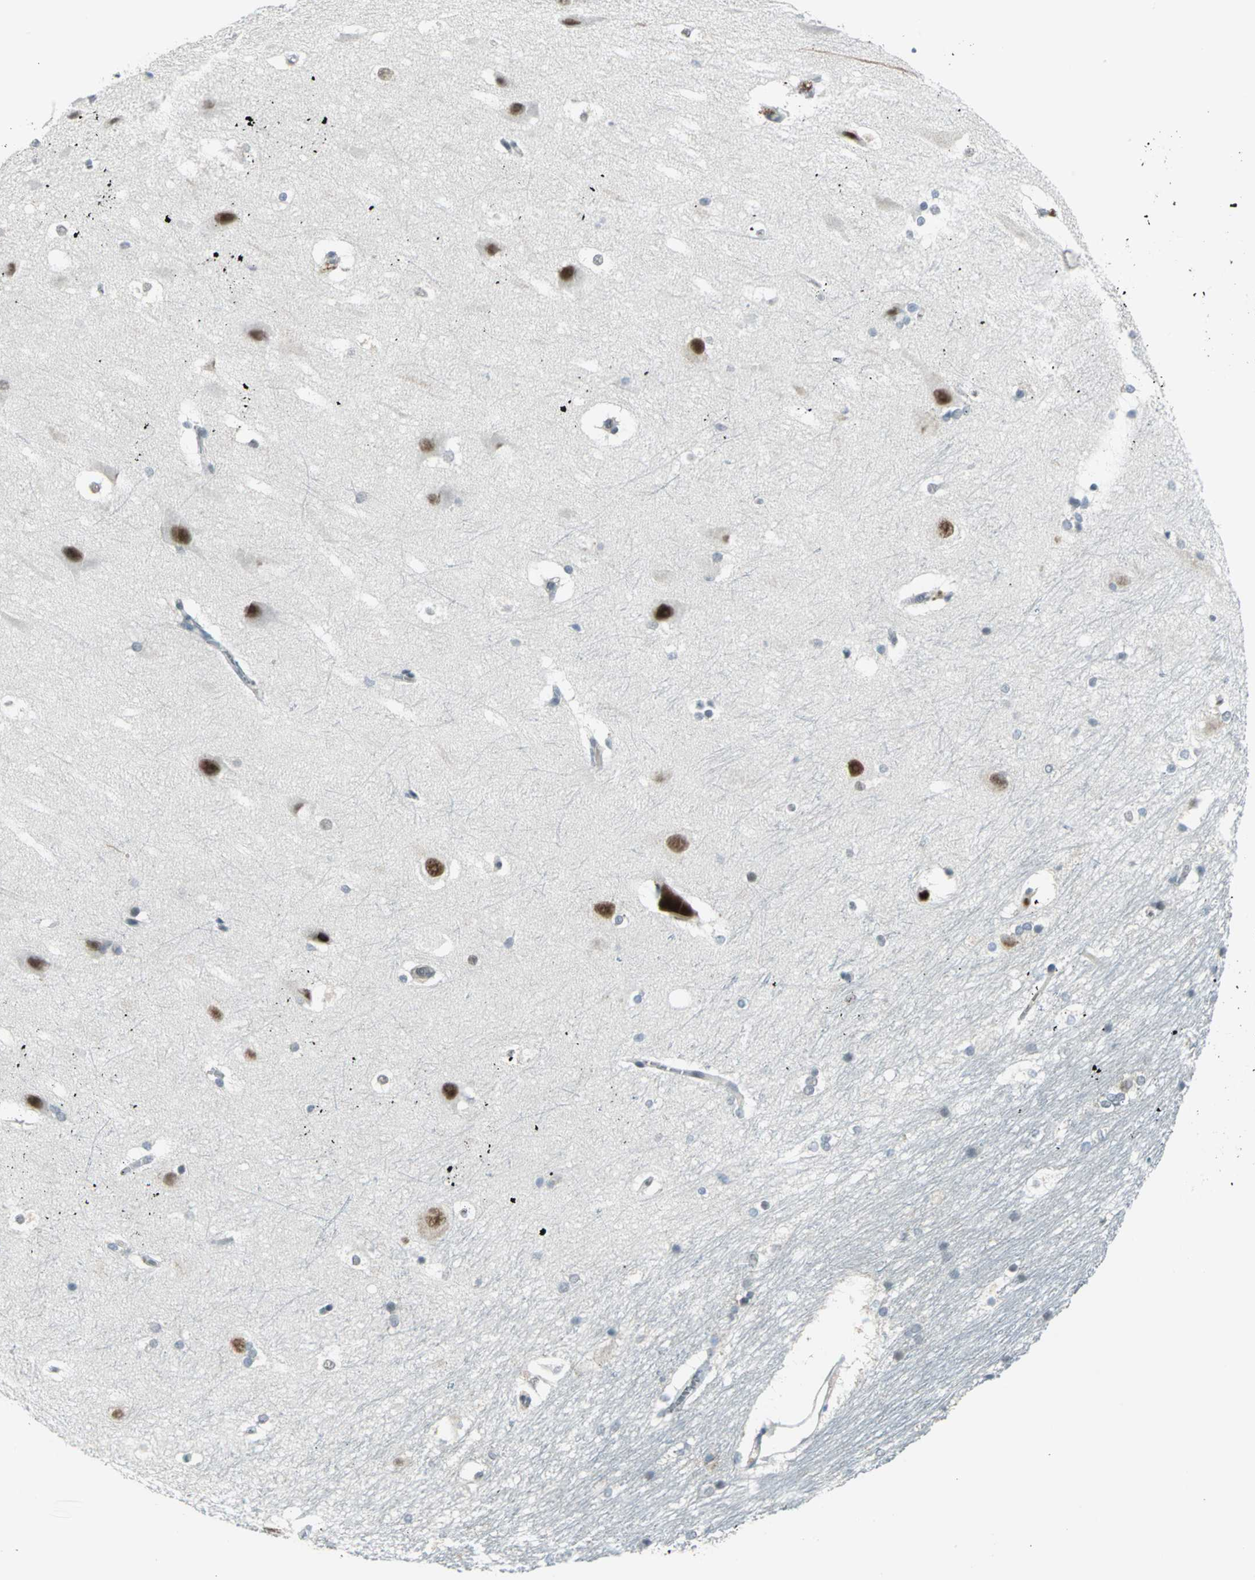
{"staining": {"intensity": "weak", "quantity": "<25%", "location": "nuclear"}, "tissue": "hippocampus", "cell_type": "Glial cells", "image_type": "normal", "snomed": [{"axis": "morphology", "description": "Normal tissue, NOS"}, {"axis": "topography", "description": "Hippocampus"}], "caption": "The image demonstrates no staining of glial cells in benign hippocampus.", "gene": "GLI3", "patient": {"sex": "female", "age": 19}}